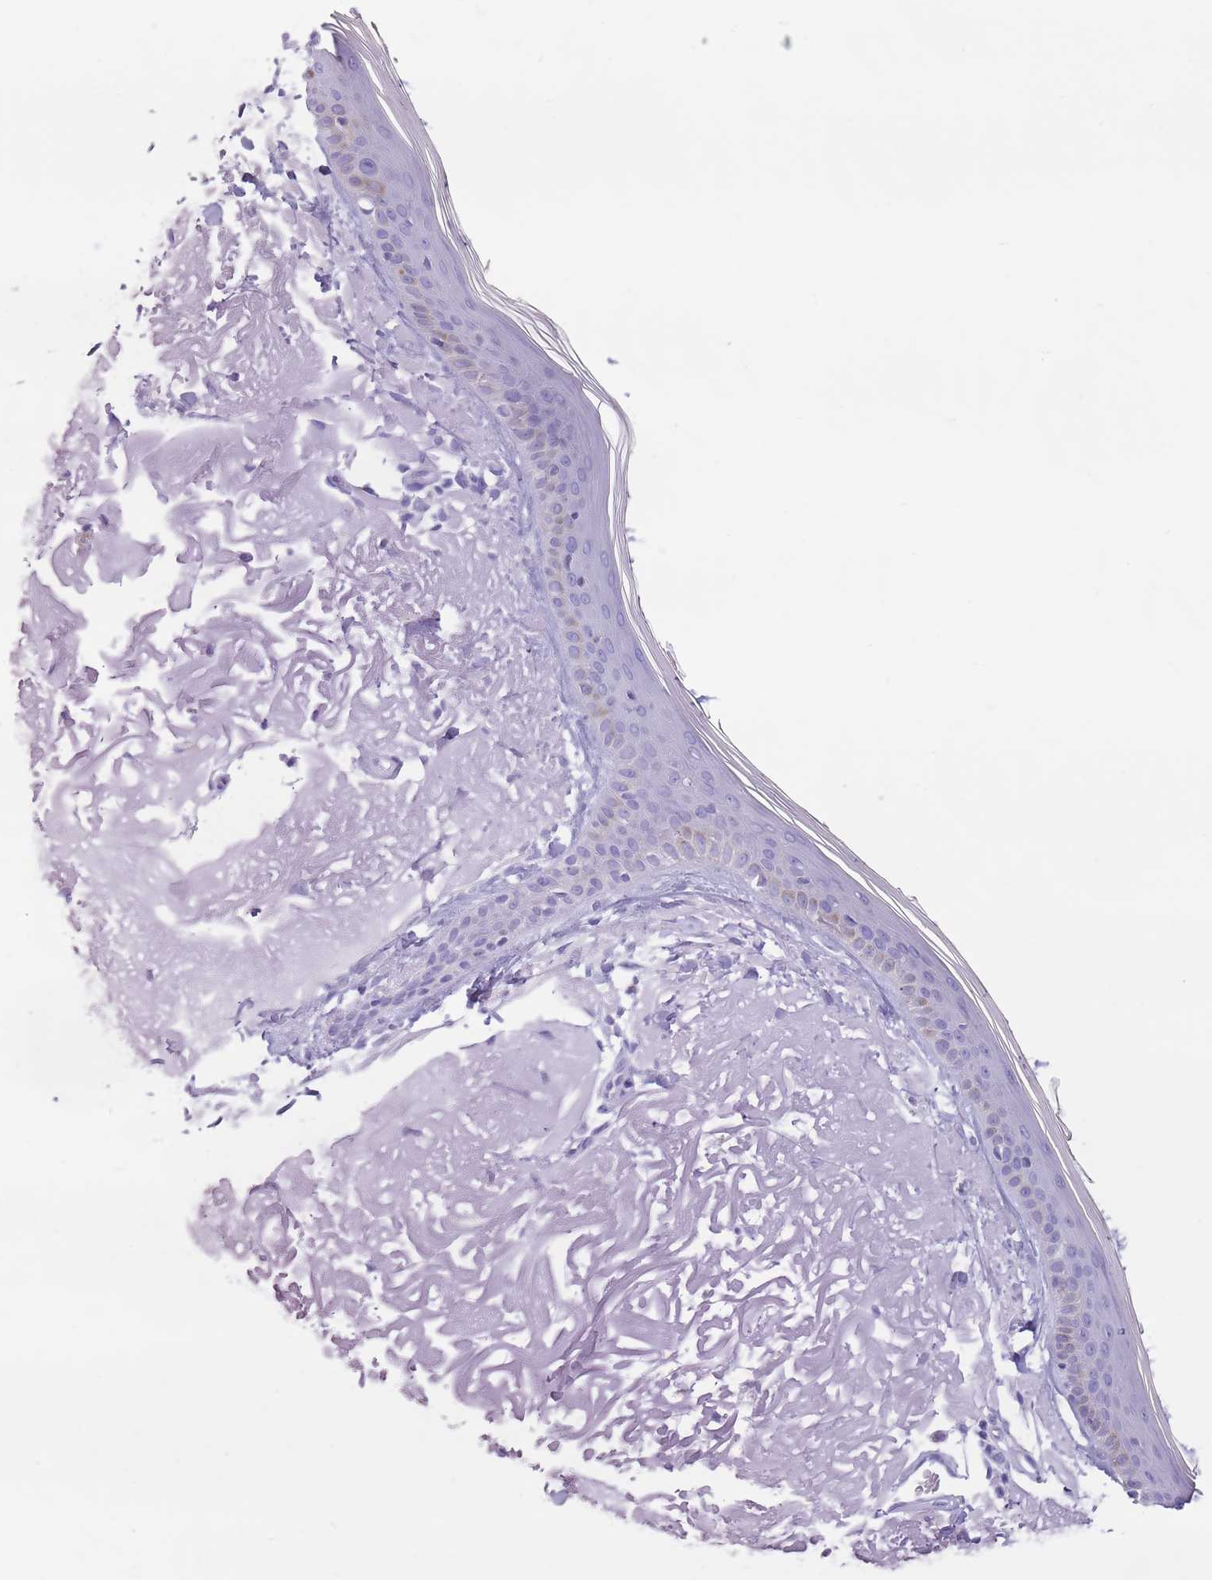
{"staining": {"intensity": "negative", "quantity": "none", "location": "none"}, "tissue": "skin", "cell_type": "Fibroblasts", "image_type": "normal", "snomed": [{"axis": "morphology", "description": "Normal tissue, NOS"}, {"axis": "topography", "description": "Skin"}, {"axis": "topography", "description": "Skeletal muscle"}], "caption": "High power microscopy histopathology image of an immunohistochemistry image of normal skin, revealing no significant expression in fibroblasts.", "gene": "HYOU1", "patient": {"sex": "male", "age": 83}}